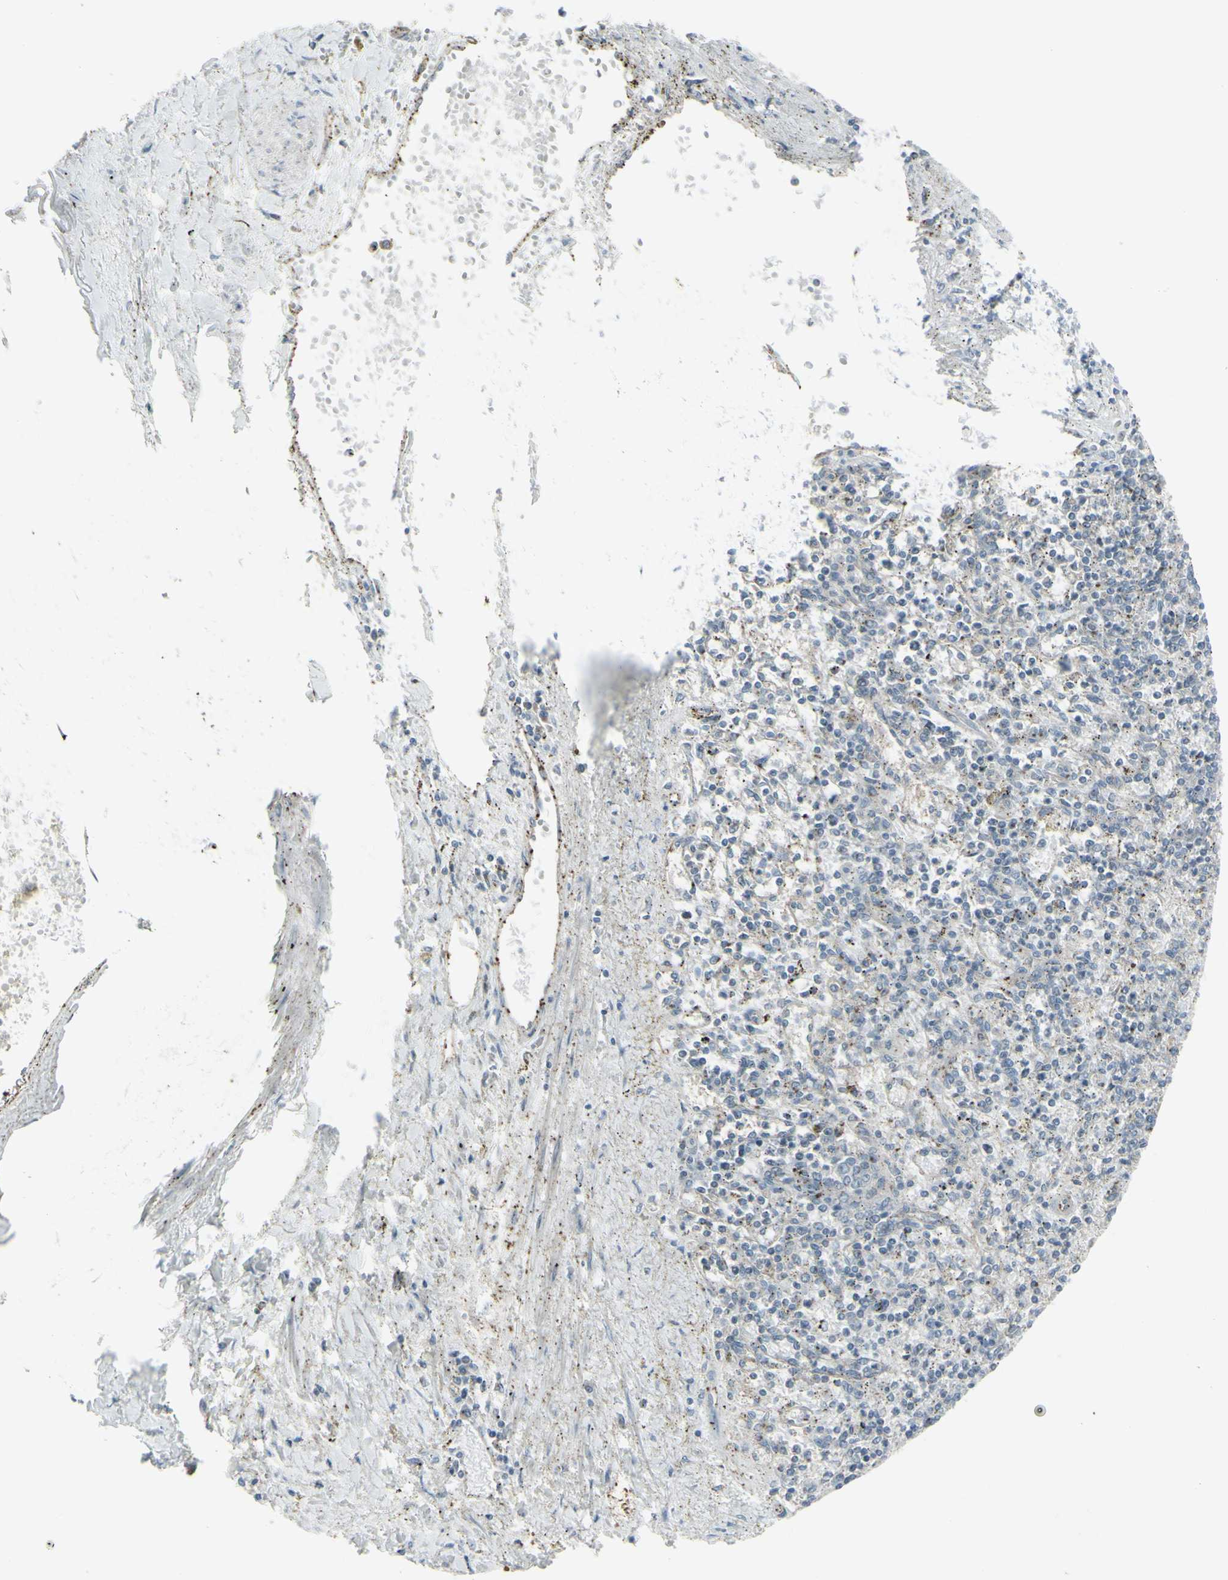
{"staining": {"intensity": "moderate", "quantity": "25%-75%", "location": "cytoplasmic/membranous"}, "tissue": "spleen", "cell_type": "Cells in red pulp", "image_type": "normal", "snomed": [{"axis": "morphology", "description": "Normal tissue, NOS"}, {"axis": "topography", "description": "Spleen"}], "caption": "Cells in red pulp exhibit moderate cytoplasmic/membranous positivity in approximately 25%-75% of cells in normal spleen. Nuclei are stained in blue.", "gene": "GALNT6", "patient": {"sex": "male", "age": 72}}